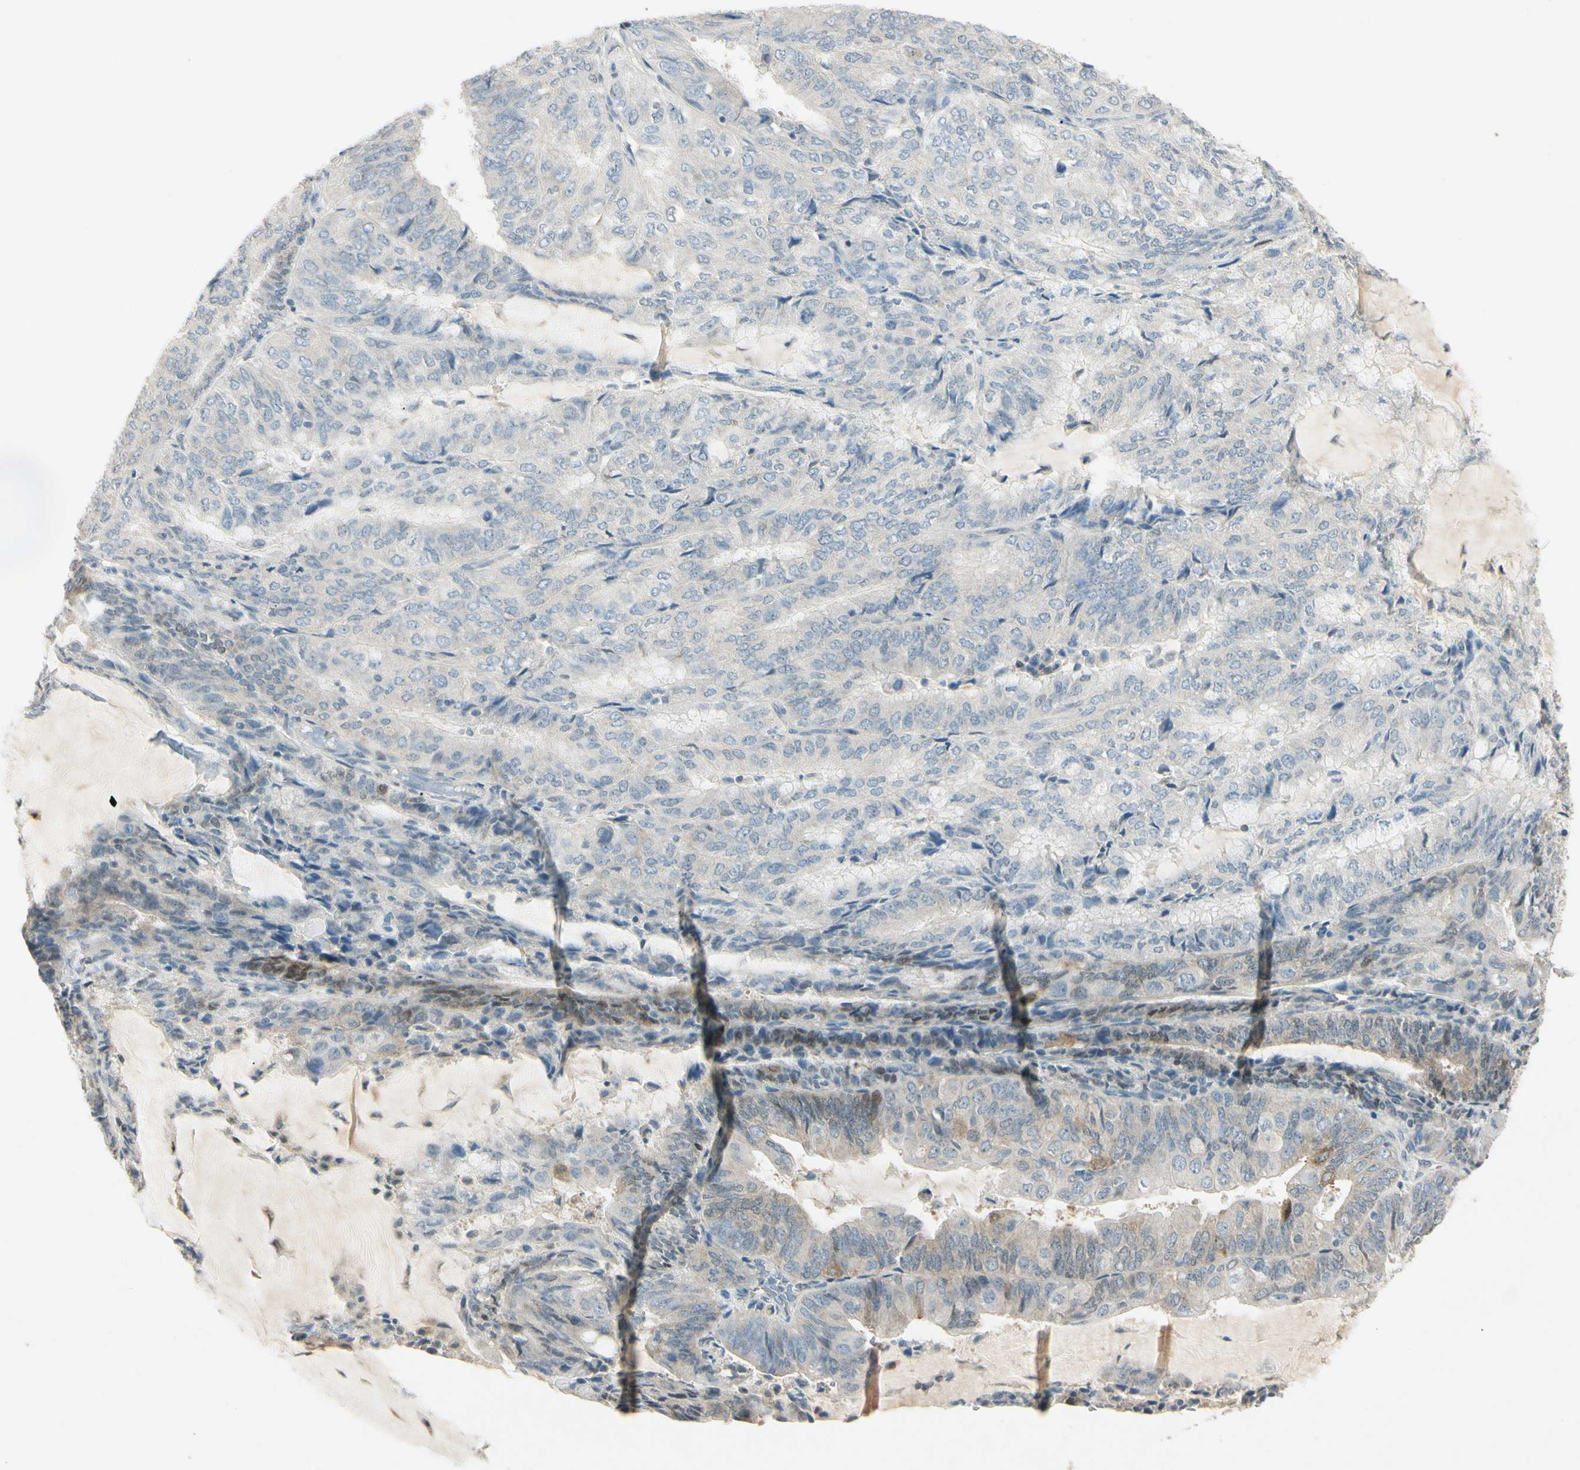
{"staining": {"intensity": "weak", "quantity": "<25%", "location": "nuclear"}, "tissue": "endometrial cancer", "cell_type": "Tumor cells", "image_type": "cancer", "snomed": [{"axis": "morphology", "description": "Adenocarcinoma, NOS"}, {"axis": "topography", "description": "Endometrium"}], "caption": "The micrograph shows no significant expression in tumor cells of adenocarcinoma (endometrial).", "gene": "HSPA1B", "patient": {"sex": "female", "age": 81}}